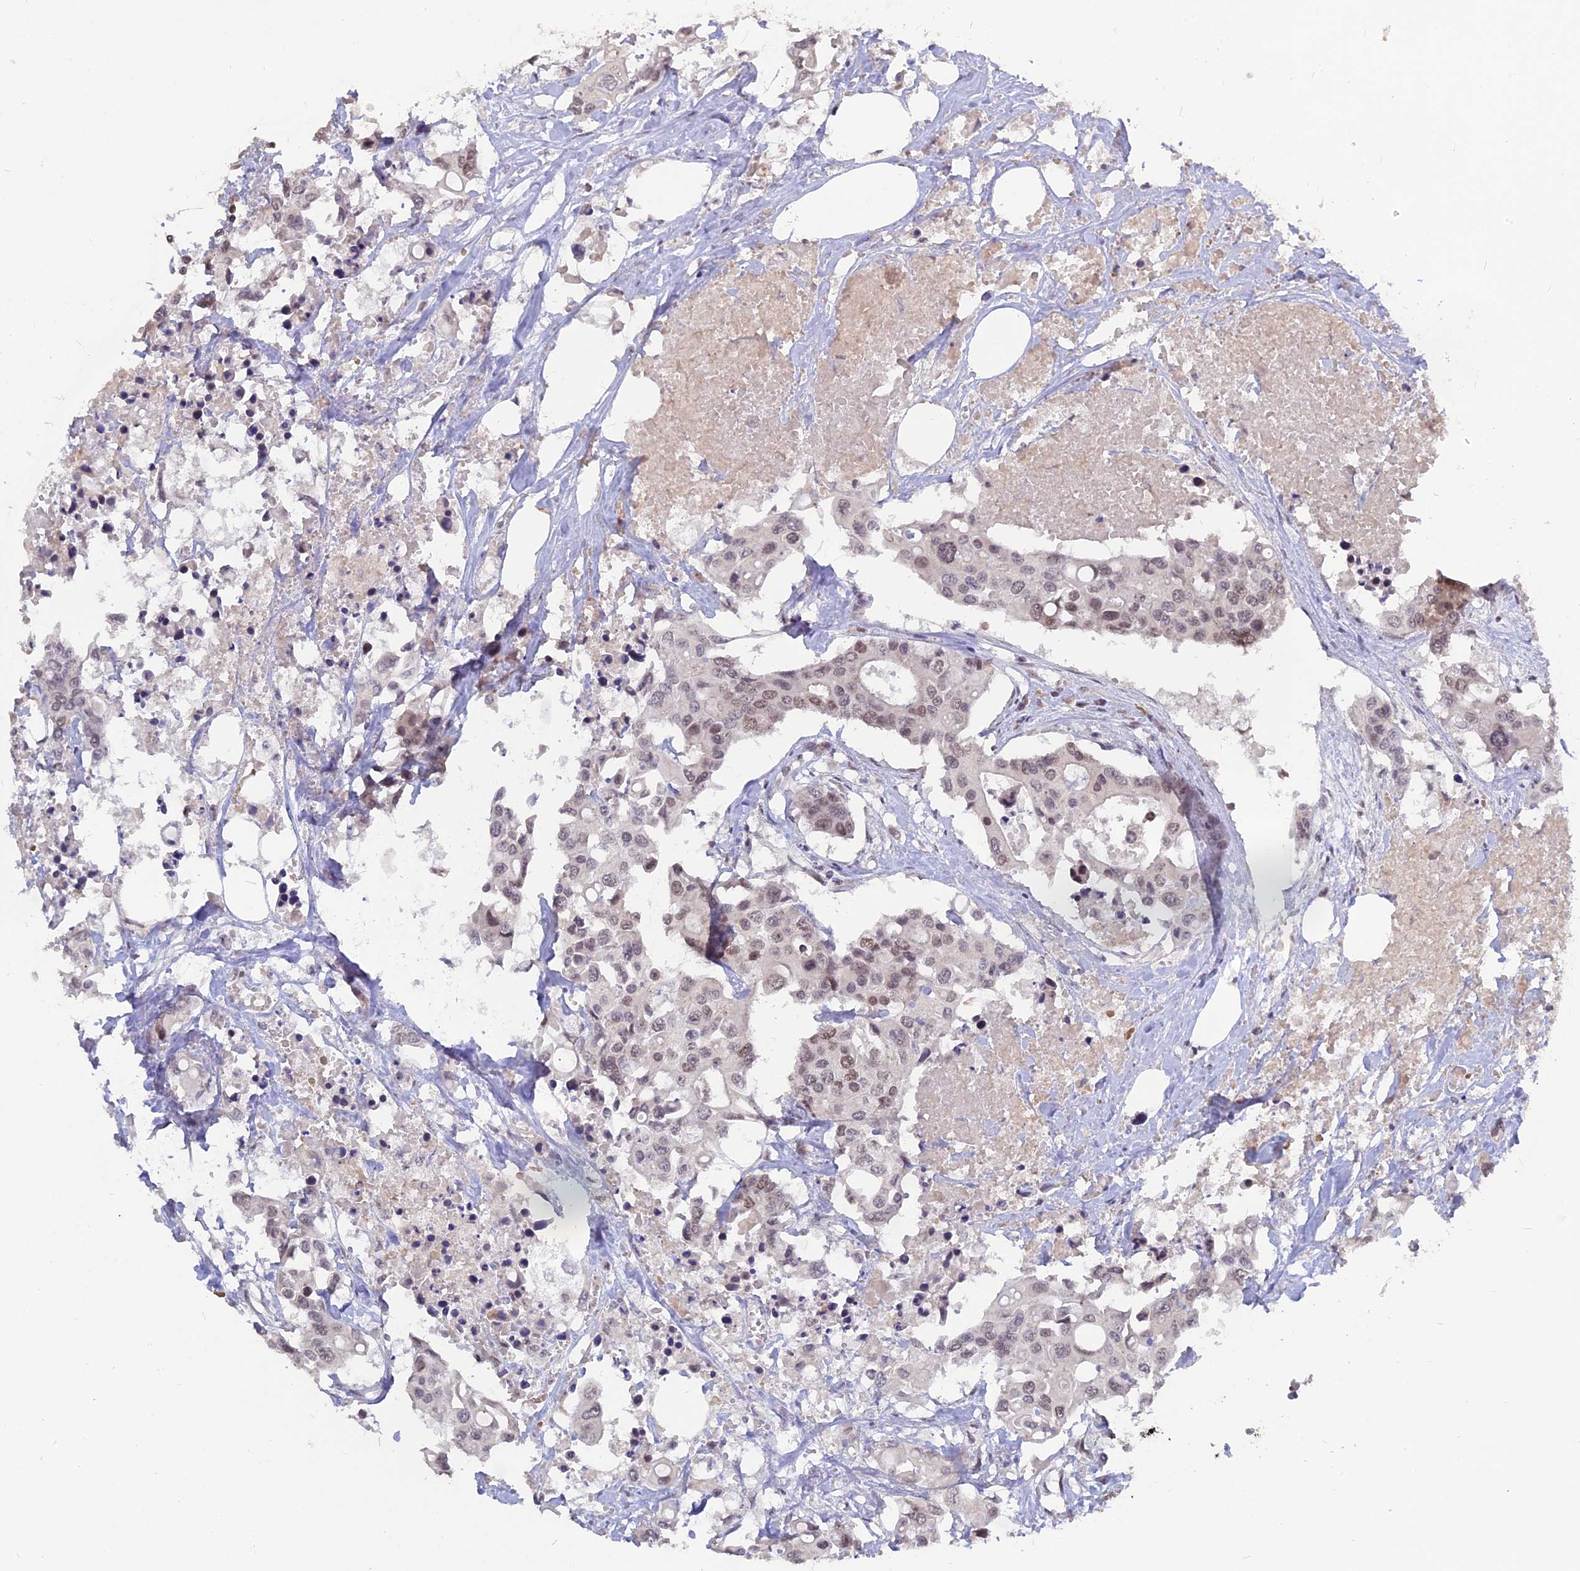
{"staining": {"intensity": "weak", "quantity": ">75%", "location": "nuclear"}, "tissue": "colorectal cancer", "cell_type": "Tumor cells", "image_type": "cancer", "snomed": [{"axis": "morphology", "description": "Adenocarcinoma, NOS"}, {"axis": "topography", "description": "Colon"}], "caption": "Tumor cells exhibit low levels of weak nuclear staining in about >75% of cells in human colorectal cancer. (brown staining indicates protein expression, while blue staining denotes nuclei).", "gene": "NR1H3", "patient": {"sex": "male", "age": 77}}